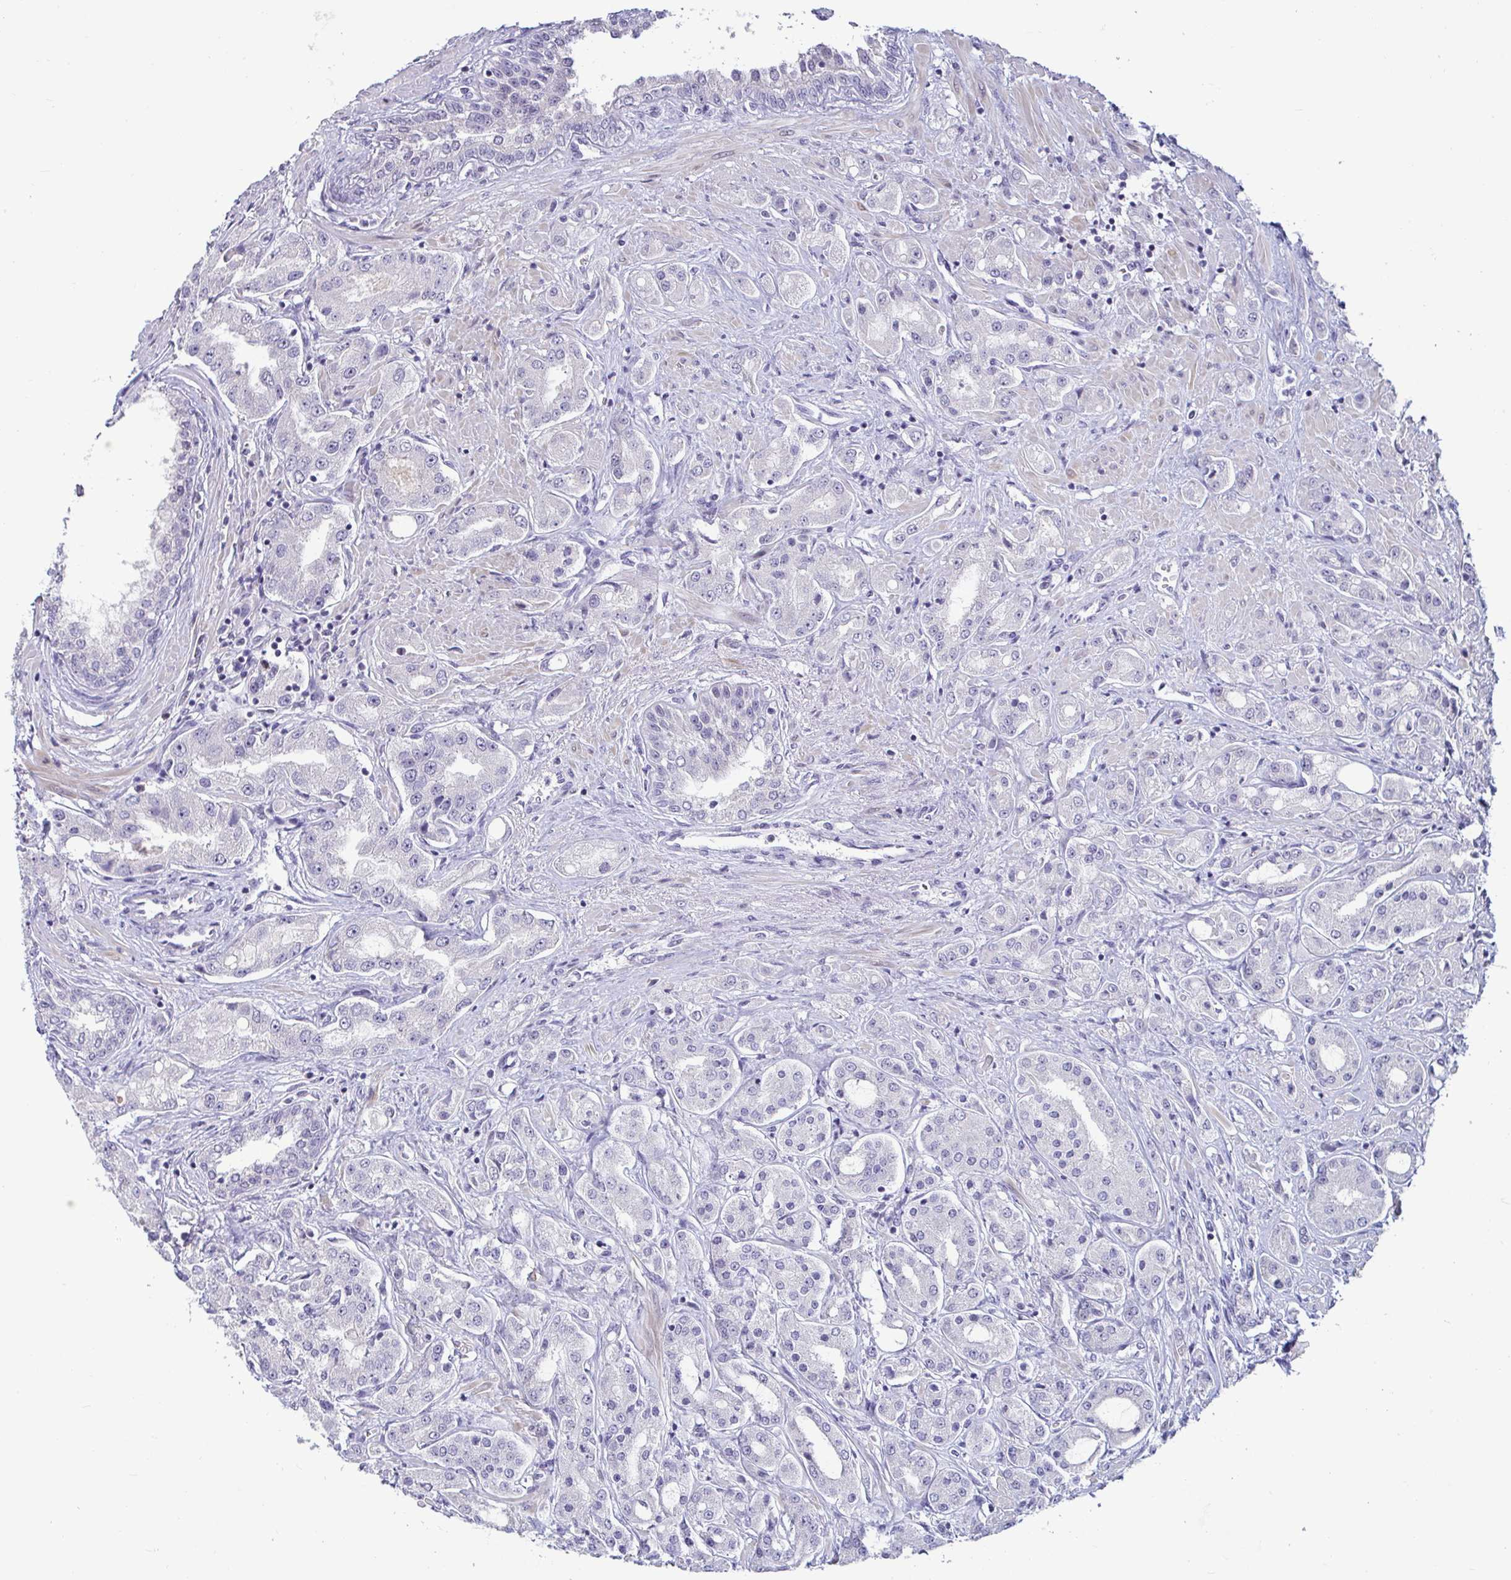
{"staining": {"intensity": "negative", "quantity": "none", "location": "none"}, "tissue": "prostate cancer", "cell_type": "Tumor cells", "image_type": "cancer", "snomed": [{"axis": "morphology", "description": "Adenocarcinoma, High grade"}, {"axis": "topography", "description": "Prostate"}], "caption": "Tumor cells show no significant expression in prostate high-grade adenocarcinoma.", "gene": "GSTM1", "patient": {"sex": "male", "age": 67}}